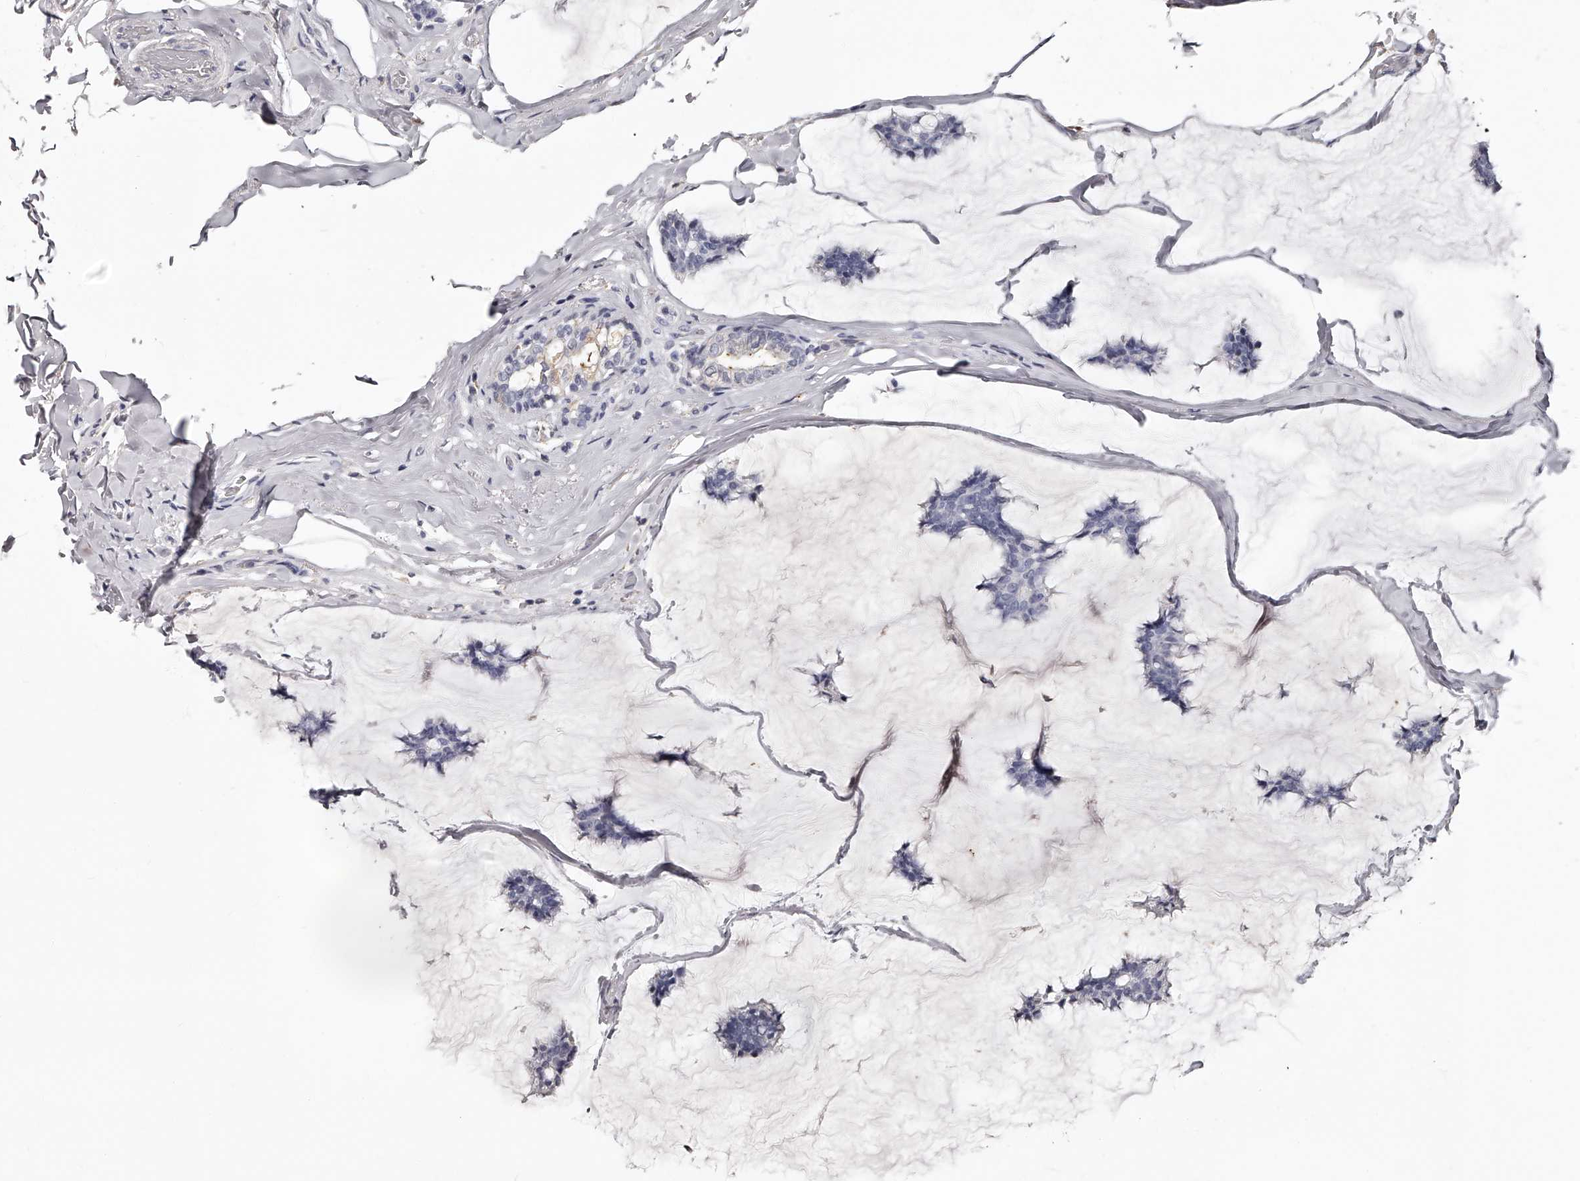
{"staining": {"intensity": "negative", "quantity": "none", "location": "none"}, "tissue": "breast cancer", "cell_type": "Tumor cells", "image_type": "cancer", "snomed": [{"axis": "morphology", "description": "Duct carcinoma"}, {"axis": "topography", "description": "Breast"}], "caption": "This is a histopathology image of IHC staining of breast intraductal carcinoma, which shows no positivity in tumor cells.", "gene": "PACSIN1", "patient": {"sex": "female", "age": 93}}